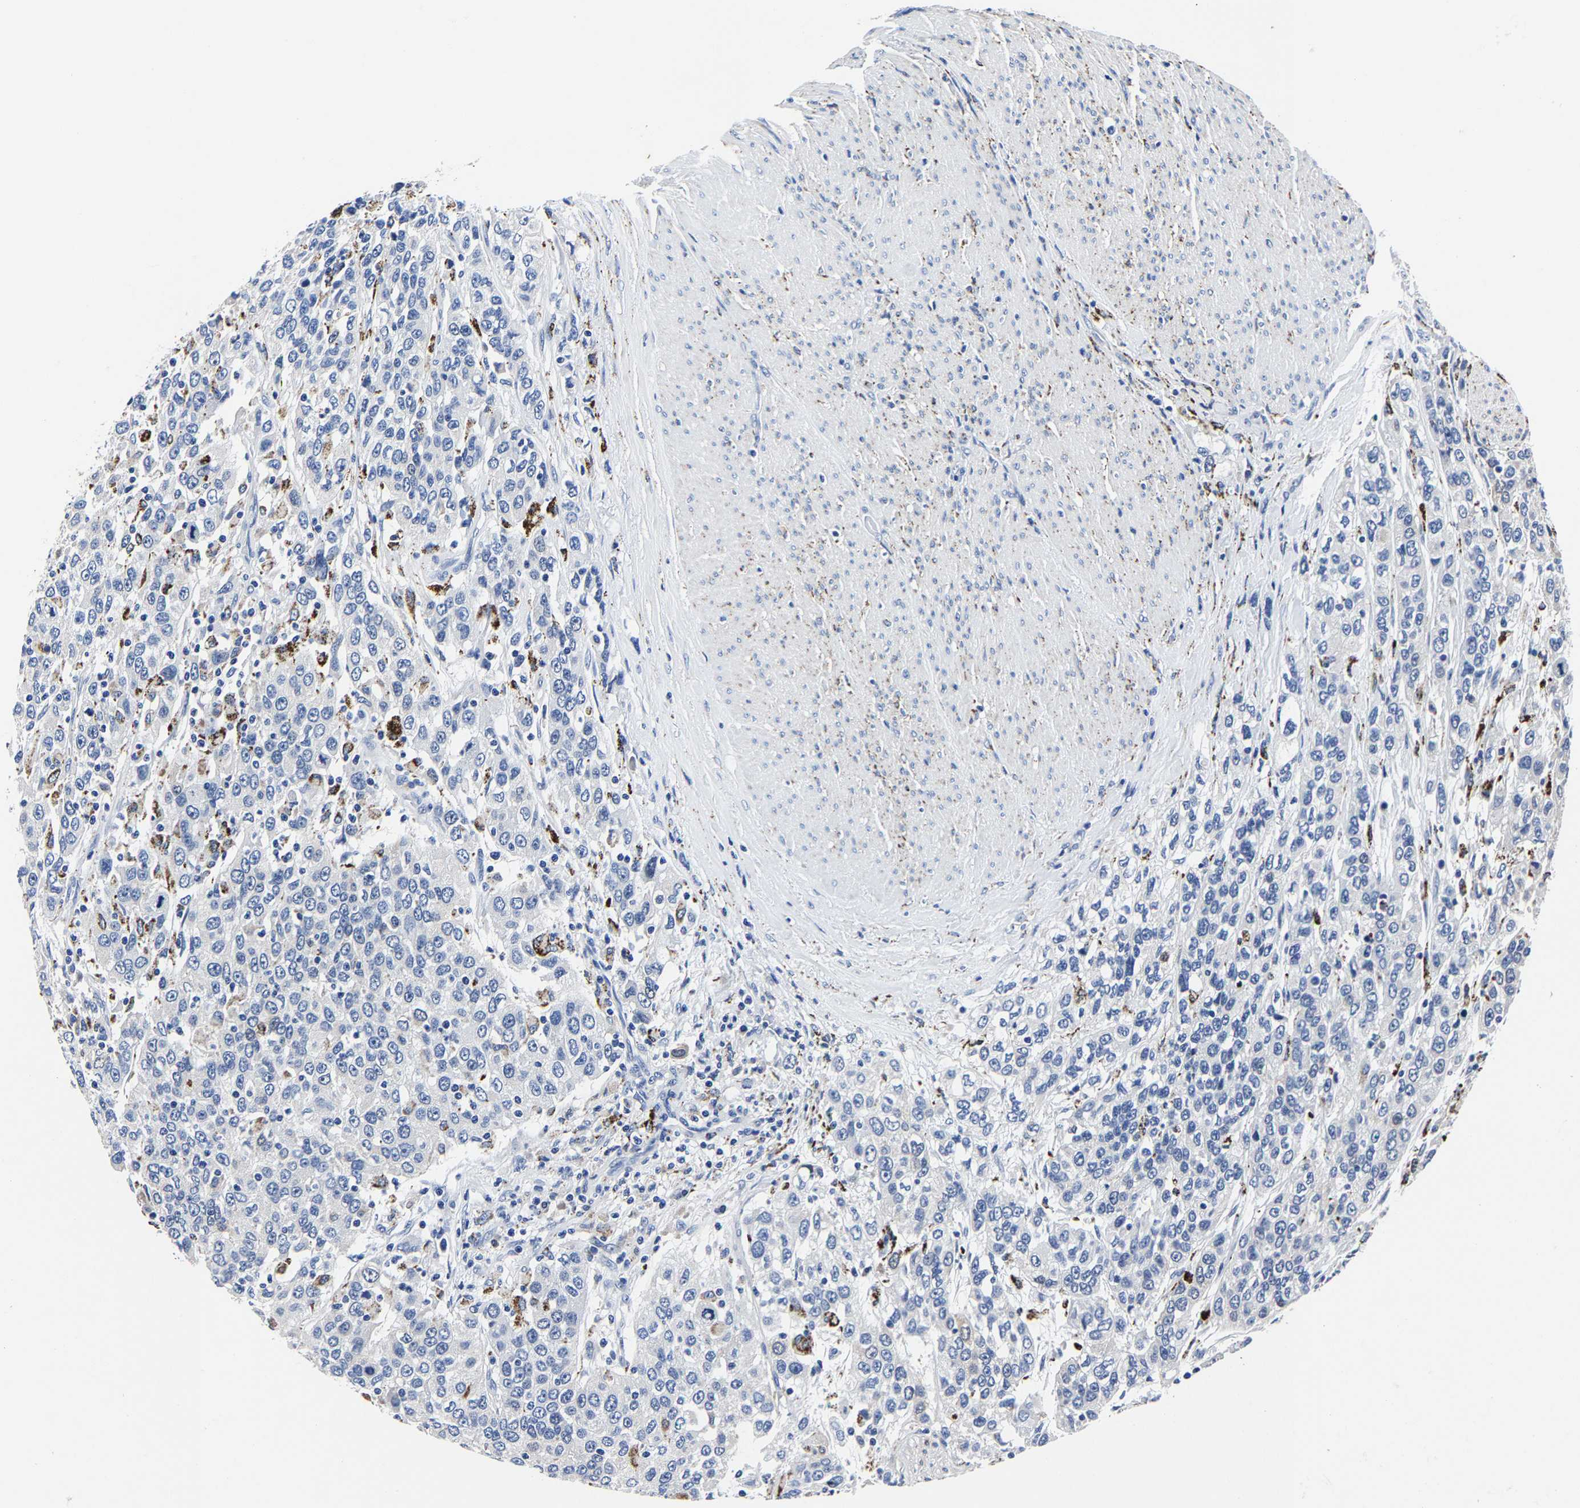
{"staining": {"intensity": "negative", "quantity": "none", "location": "none"}, "tissue": "urothelial cancer", "cell_type": "Tumor cells", "image_type": "cancer", "snomed": [{"axis": "morphology", "description": "Urothelial carcinoma, High grade"}, {"axis": "topography", "description": "Urinary bladder"}], "caption": "The immunohistochemistry (IHC) image has no significant positivity in tumor cells of high-grade urothelial carcinoma tissue.", "gene": "PSPH", "patient": {"sex": "female", "age": 80}}